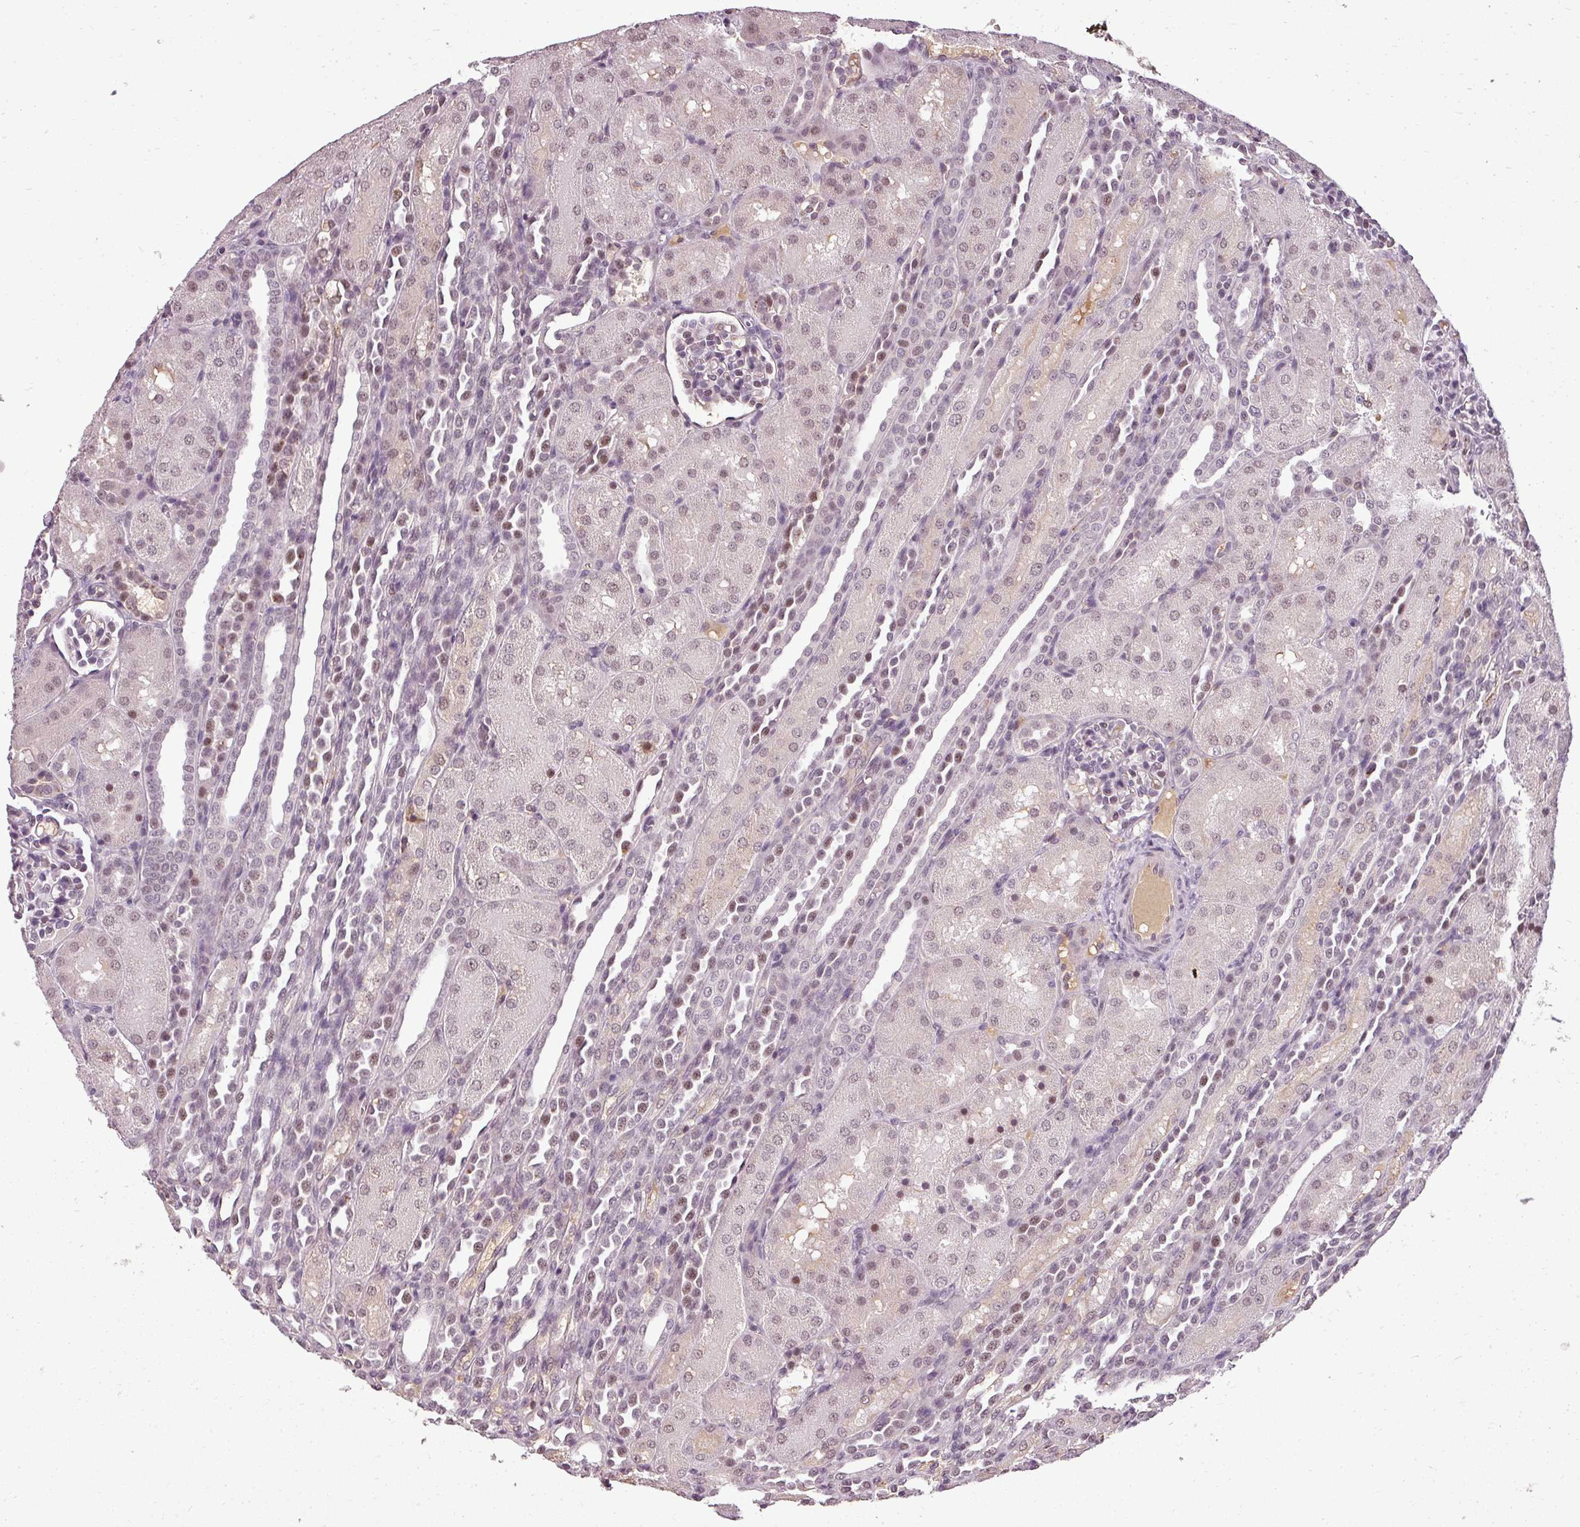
{"staining": {"intensity": "moderate", "quantity": ">75%", "location": "nuclear"}, "tissue": "kidney", "cell_type": "Cells in glomeruli", "image_type": "normal", "snomed": [{"axis": "morphology", "description": "Normal tissue, NOS"}, {"axis": "topography", "description": "Kidney"}], "caption": "Moderate nuclear expression for a protein is appreciated in about >75% of cells in glomeruli of benign kidney using immunohistochemistry (IHC).", "gene": "BCAS3", "patient": {"sex": "male", "age": 1}}